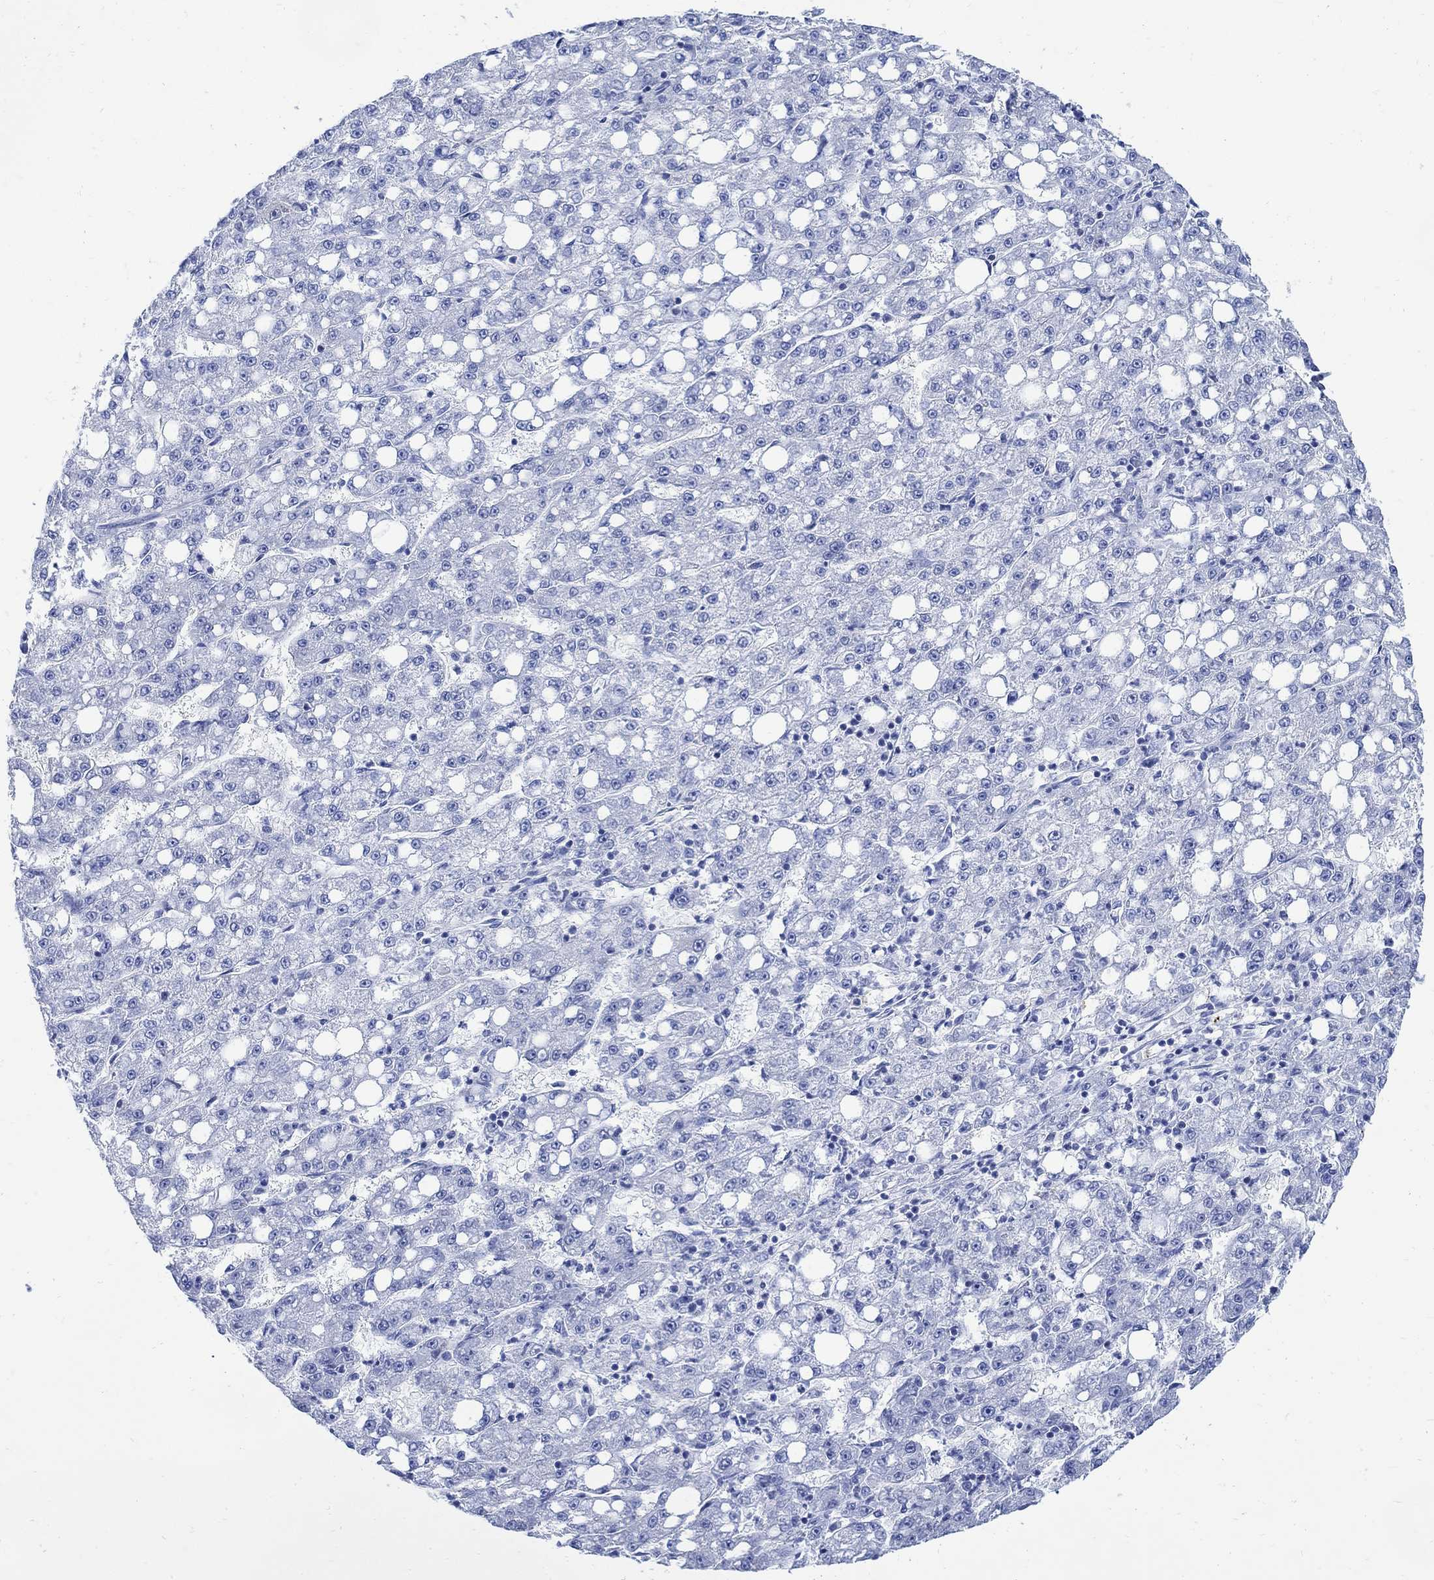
{"staining": {"intensity": "negative", "quantity": "none", "location": "none"}, "tissue": "liver cancer", "cell_type": "Tumor cells", "image_type": "cancer", "snomed": [{"axis": "morphology", "description": "Carcinoma, Hepatocellular, NOS"}, {"axis": "topography", "description": "Liver"}], "caption": "DAB (3,3'-diaminobenzidine) immunohistochemical staining of human liver cancer shows no significant expression in tumor cells.", "gene": "CPLX2", "patient": {"sex": "female", "age": 65}}